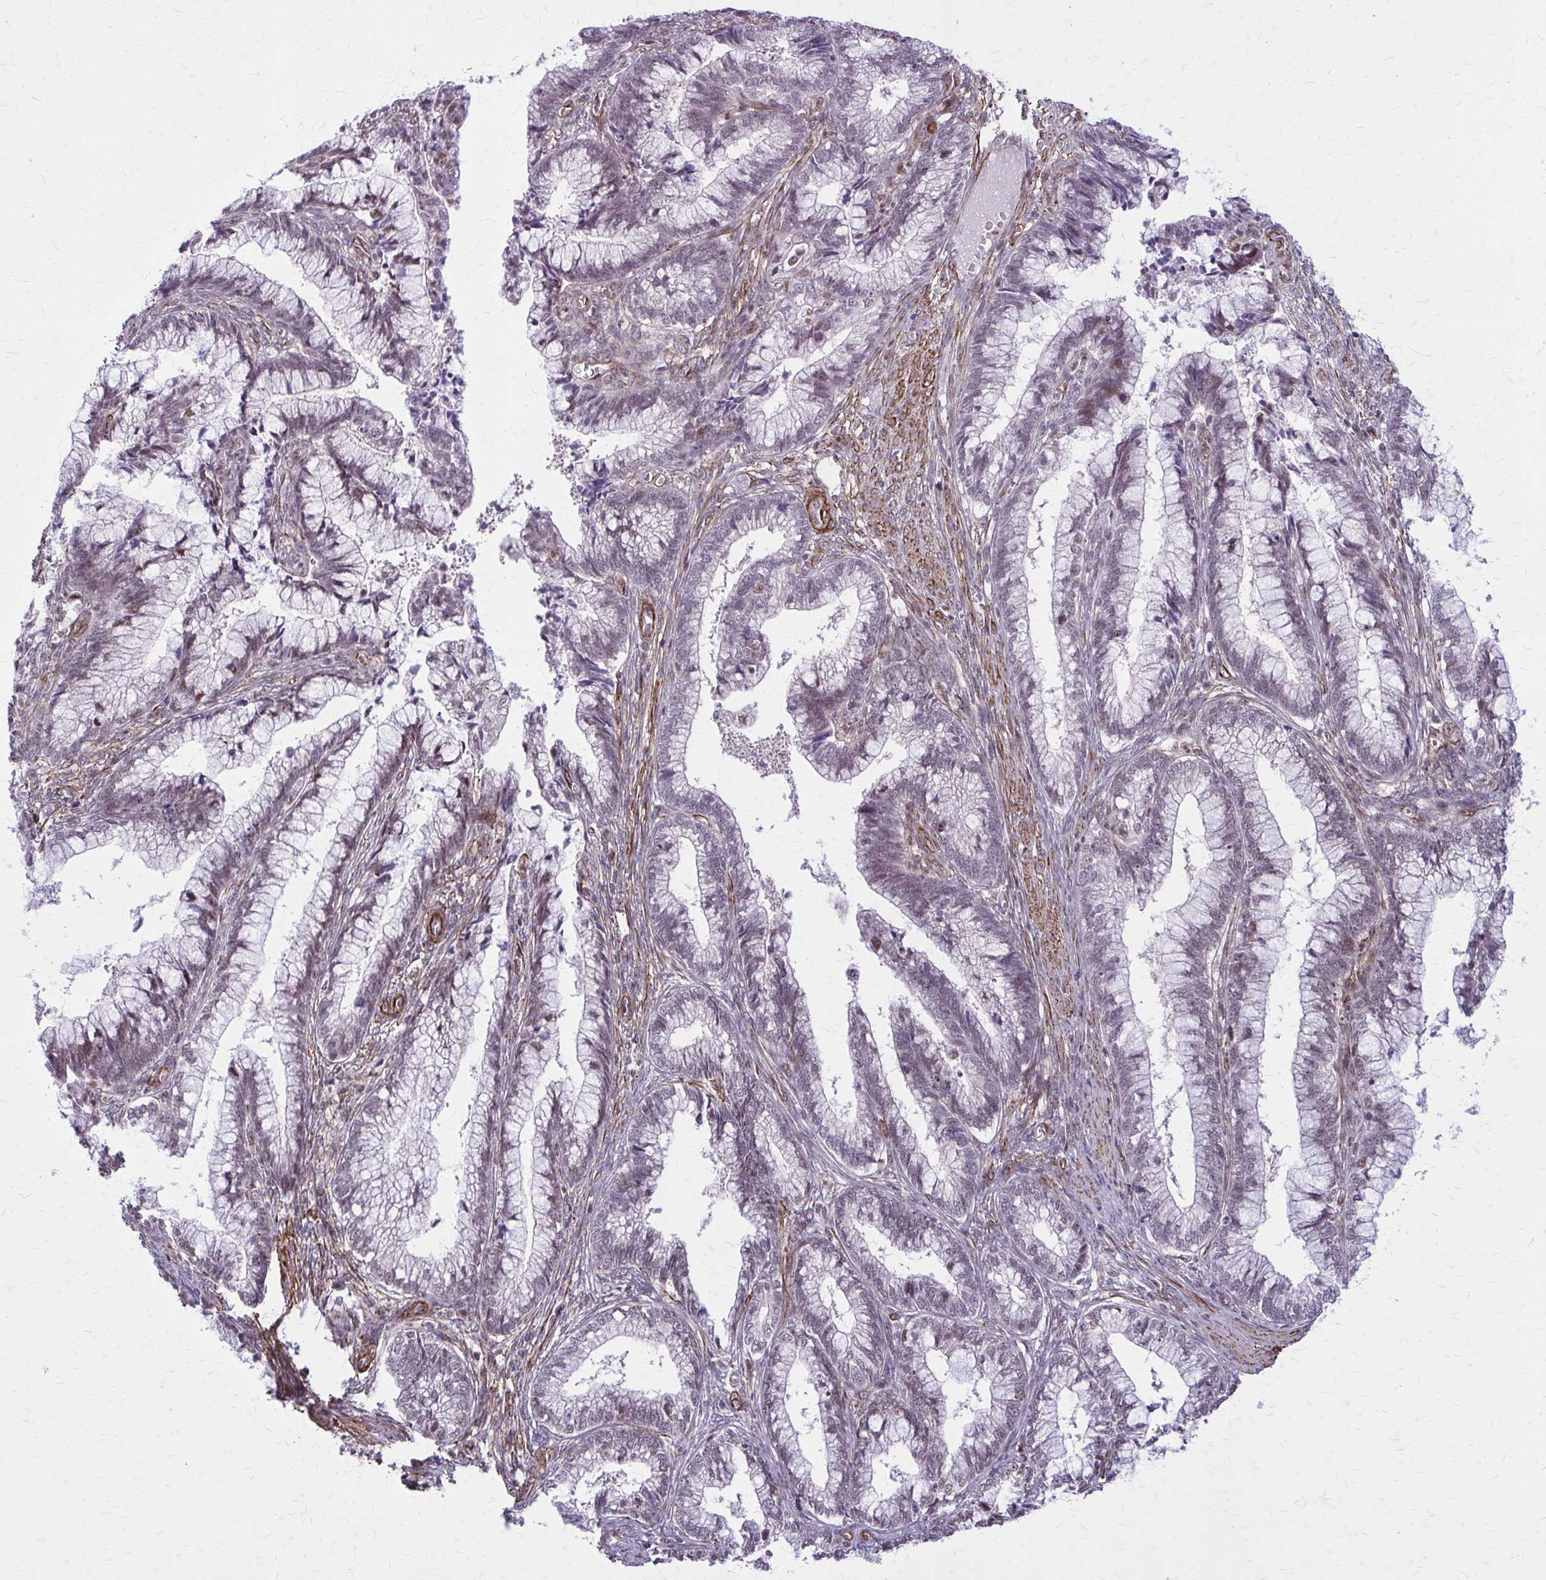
{"staining": {"intensity": "weak", "quantity": "25%-75%", "location": "nuclear"}, "tissue": "cervical cancer", "cell_type": "Tumor cells", "image_type": "cancer", "snomed": [{"axis": "morphology", "description": "Adenocarcinoma, NOS"}, {"axis": "topography", "description": "Cervix"}], "caption": "Immunohistochemistry (IHC) micrograph of human adenocarcinoma (cervical) stained for a protein (brown), which shows low levels of weak nuclear positivity in about 25%-75% of tumor cells.", "gene": "NRBF2", "patient": {"sex": "female", "age": 44}}